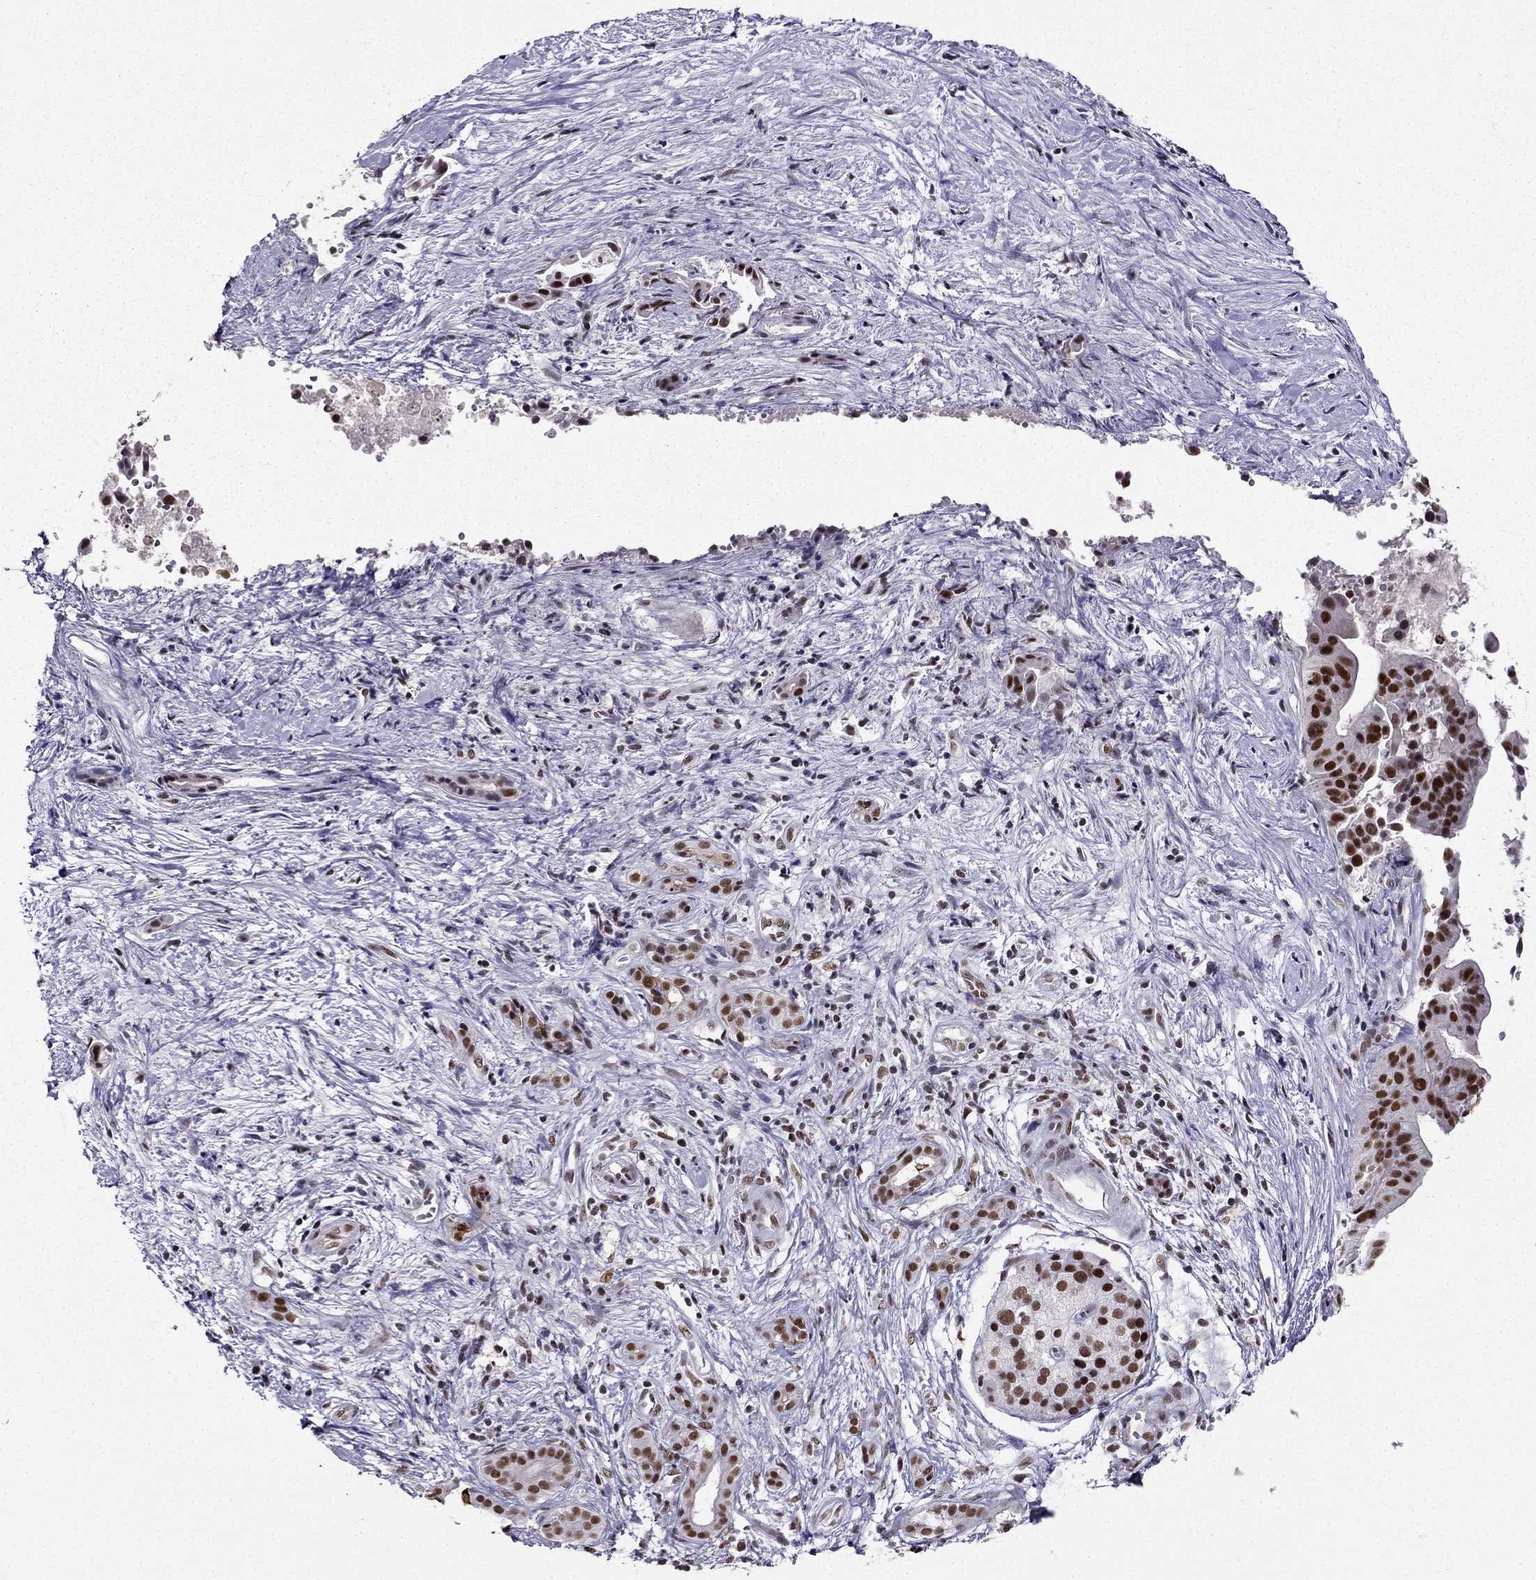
{"staining": {"intensity": "strong", "quantity": "25%-75%", "location": "nuclear"}, "tissue": "pancreatic cancer", "cell_type": "Tumor cells", "image_type": "cancer", "snomed": [{"axis": "morphology", "description": "Adenocarcinoma, NOS"}, {"axis": "topography", "description": "Pancreas"}], "caption": "Brown immunohistochemical staining in pancreatic cancer shows strong nuclear positivity in approximately 25%-75% of tumor cells.", "gene": "ZNF420", "patient": {"sex": "male", "age": 61}}